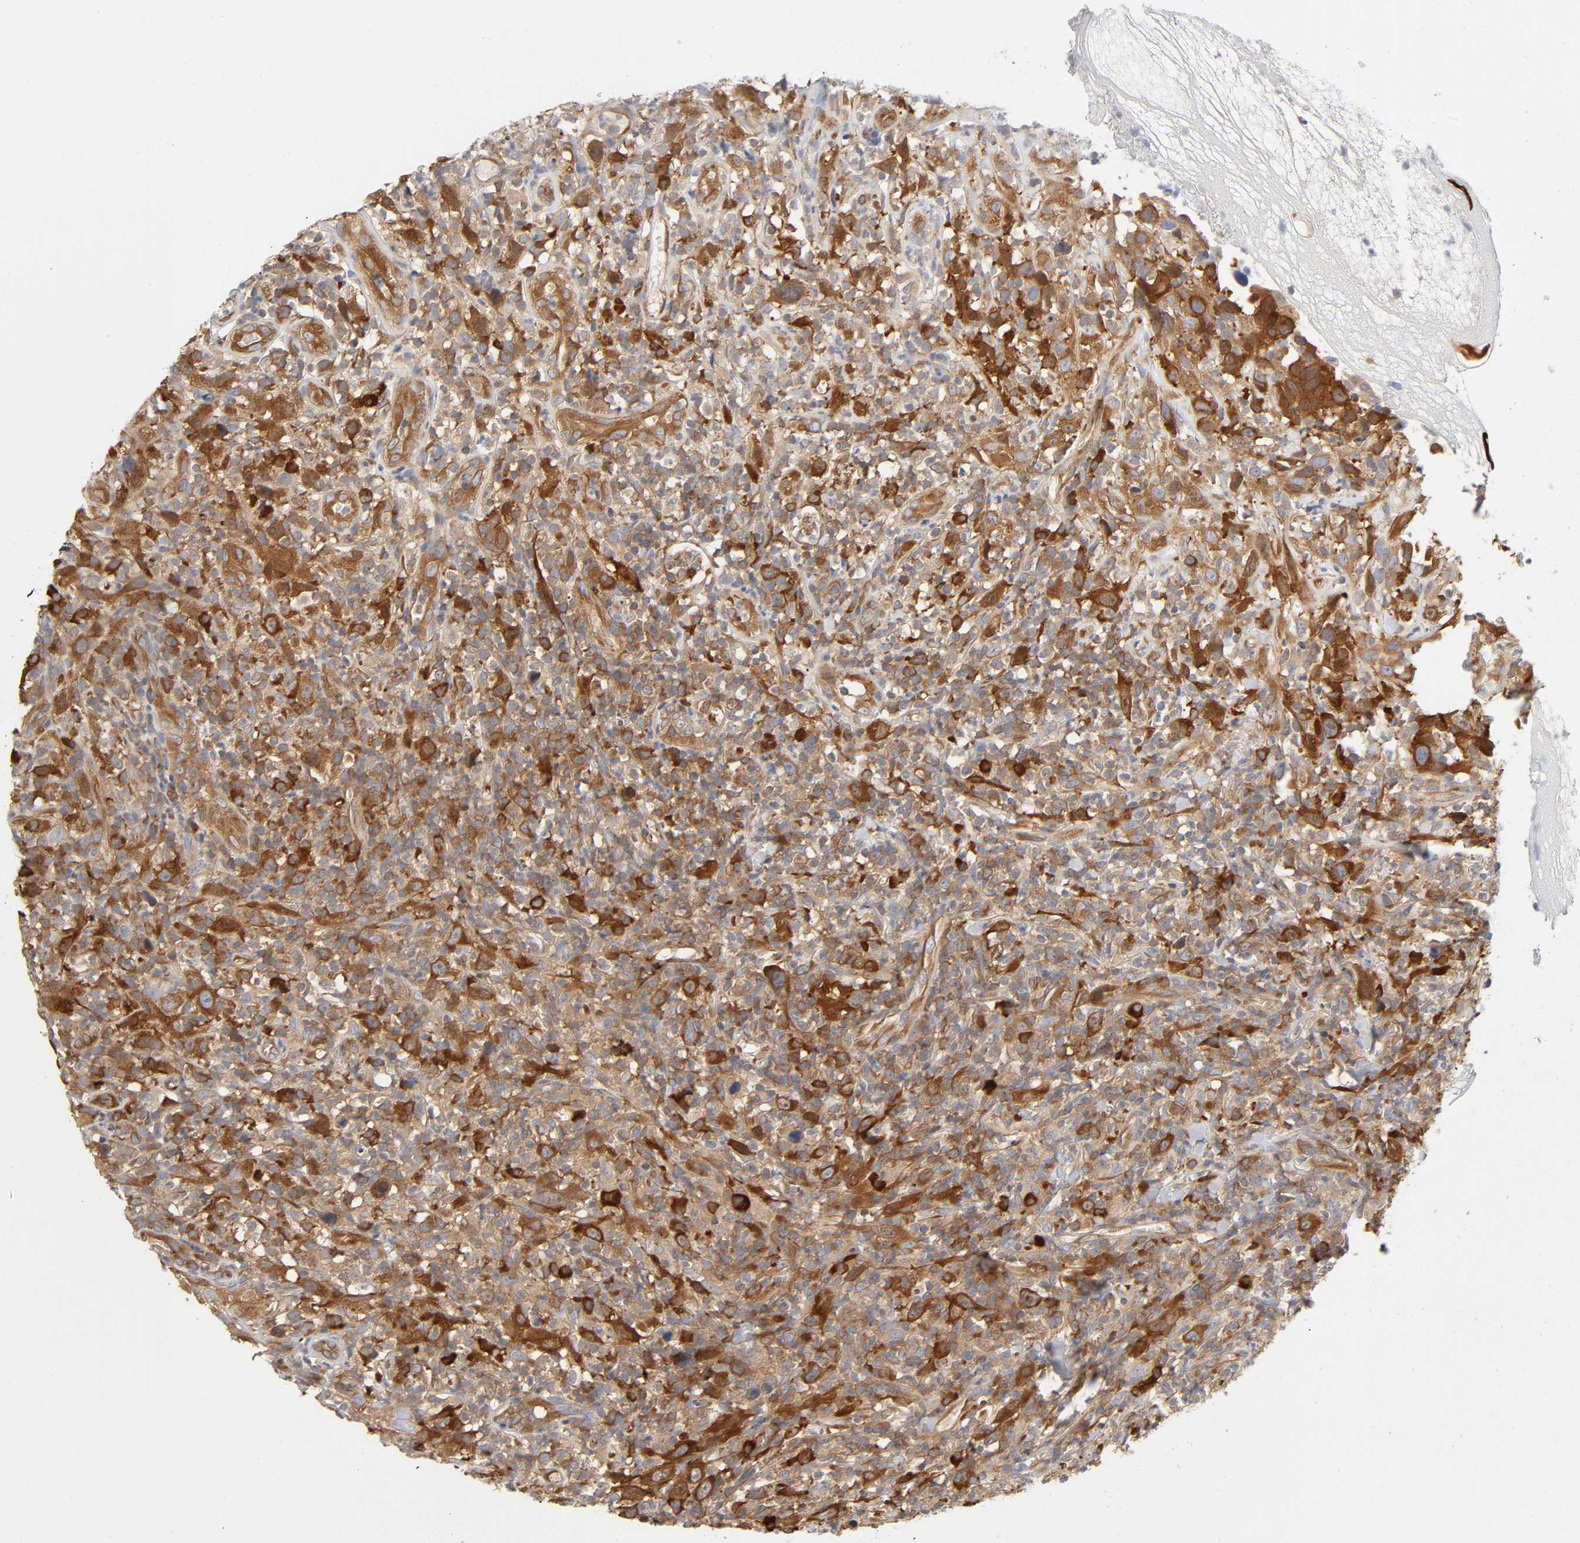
{"staining": {"intensity": "strong", "quantity": "25%-75%", "location": "cytoplasmic/membranous"}, "tissue": "thyroid cancer", "cell_type": "Tumor cells", "image_type": "cancer", "snomed": [{"axis": "morphology", "description": "Carcinoma, NOS"}, {"axis": "topography", "description": "Thyroid gland"}], "caption": "This histopathology image displays thyroid cancer (carcinoma) stained with IHC to label a protein in brown. The cytoplasmic/membranous of tumor cells show strong positivity for the protein. Nuclei are counter-stained blue.", "gene": "SCHIP1", "patient": {"sex": "female", "age": 77}}